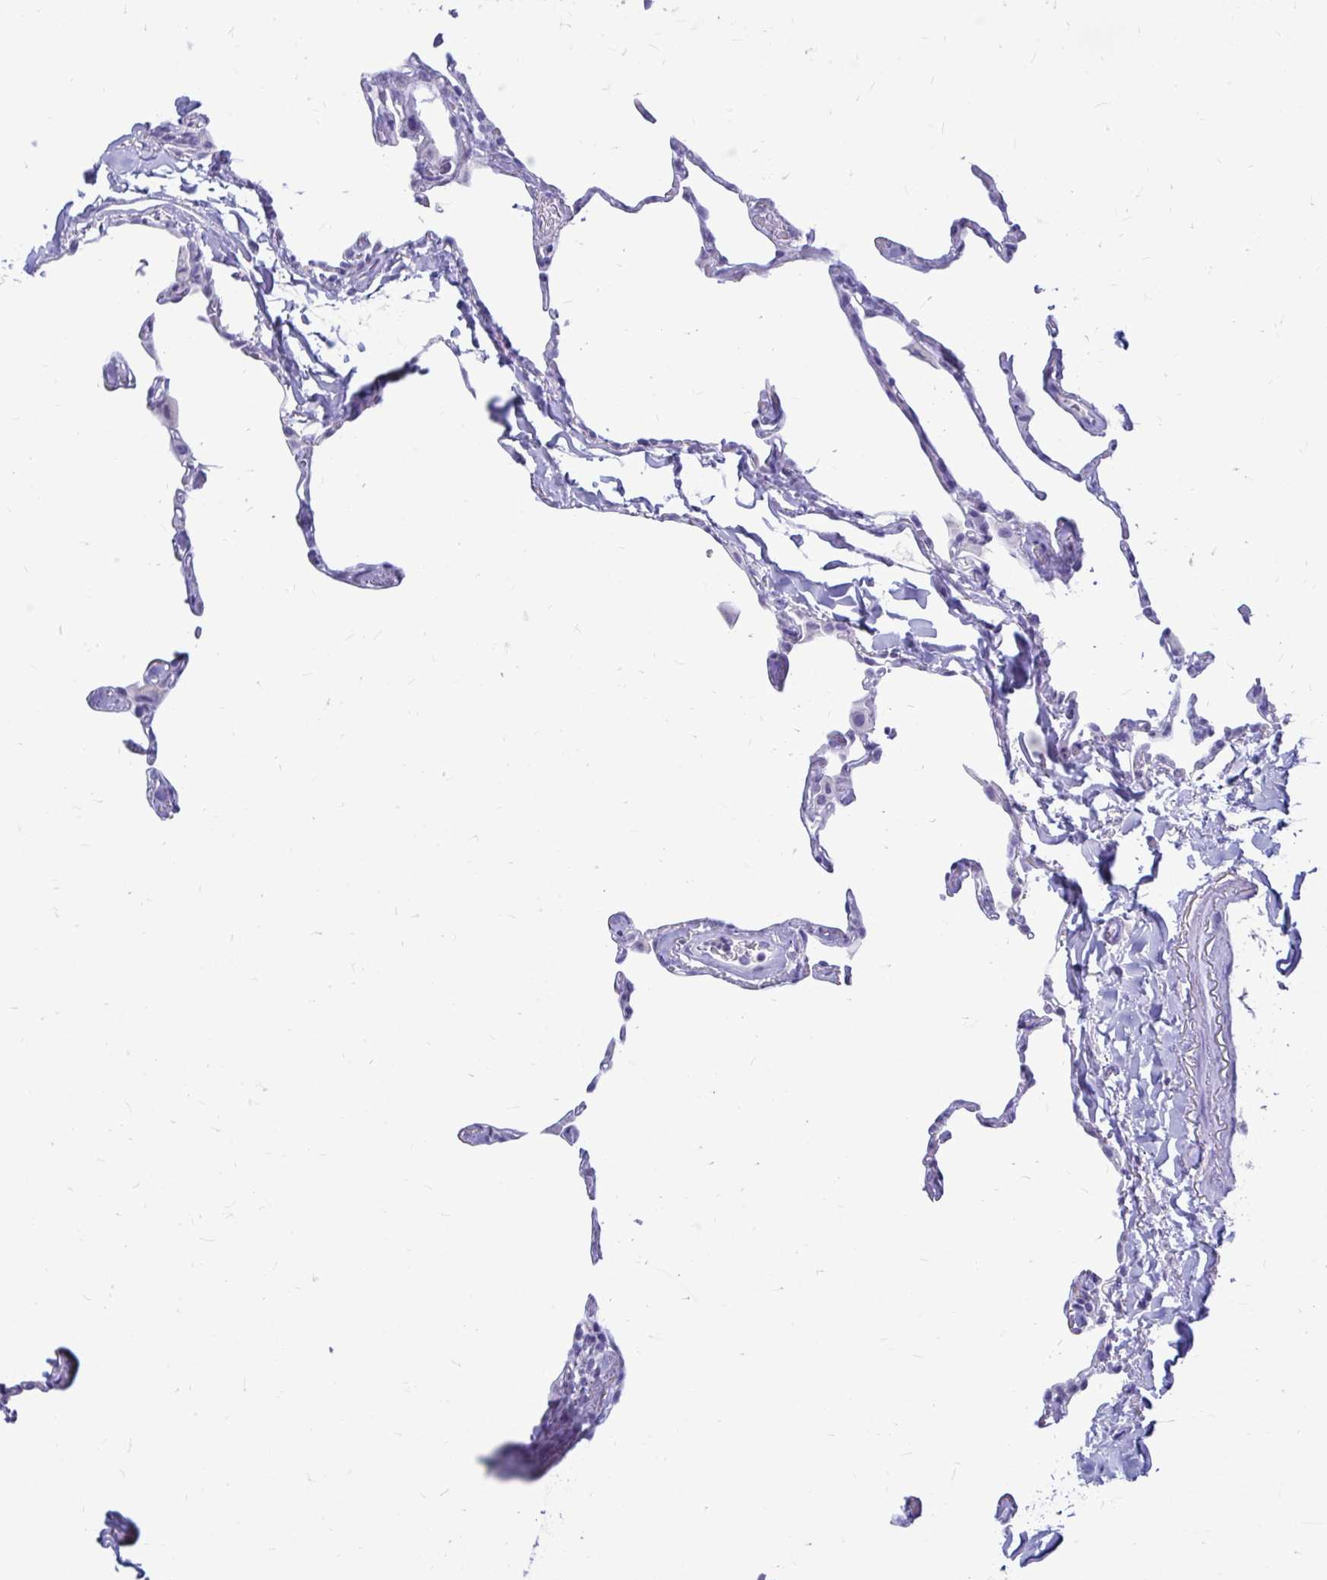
{"staining": {"intensity": "negative", "quantity": "none", "location": "none"}, "tissue": "lung", "cell_type": "Alveolar cells", "image_type": "normal", "snomed": [{"axis": "morphology", "description": "Normal tissue, NOS"}, {"axis": "topography", "description": "Lung"}], "caption": "Human lung stained for a protein using immunohistochemistry (IHC) displays no staining in alveolar cells.", "gene": "NANOGNB", "patient": {"sex": "male", "age": 65}}